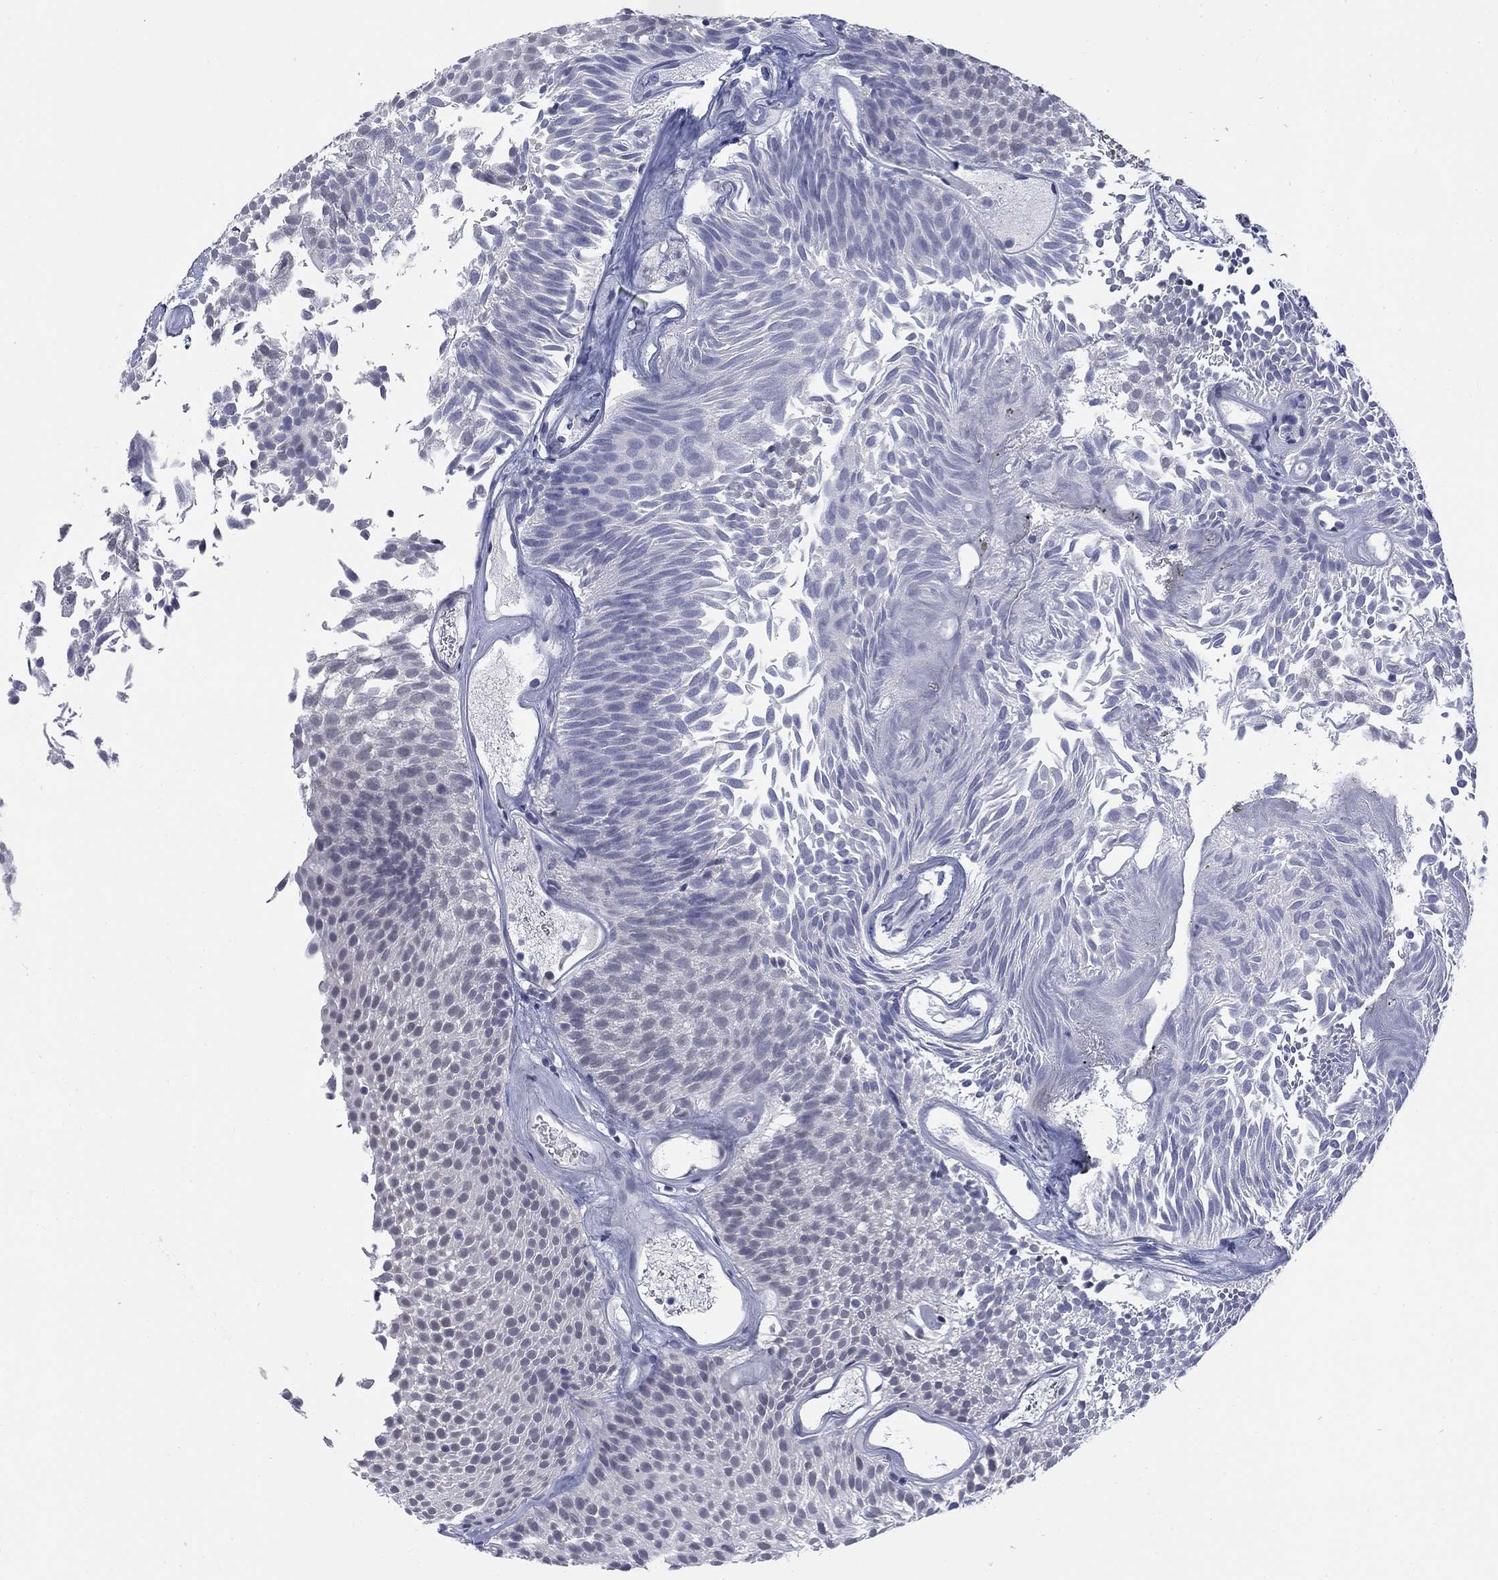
{"staining": {"intensity": "negative", "quantity": "none", "location": "none"}, "tissue": "urothelial cancer", "cell_type": "Tumor cells", "image_type": "cancer", "snomed": [{"axis": "morphology", "description": "Urothelial carcinoma, Low grade"}, {"axis": "topography", "description": "Urinary bladder"}], "caption": "A high-resolution image shows immunohistochemistry (IHC) staining of low-grade urothelial carcinoma, which demonstrates no significant expression in tumor cells. (DAB (3,3'-diaminobenzidine) immunohistochemistry visualized using brightfield microscopy, high magnification).", "gene": "ECEL1", "patient": {"sex": "male", "age": 52}}